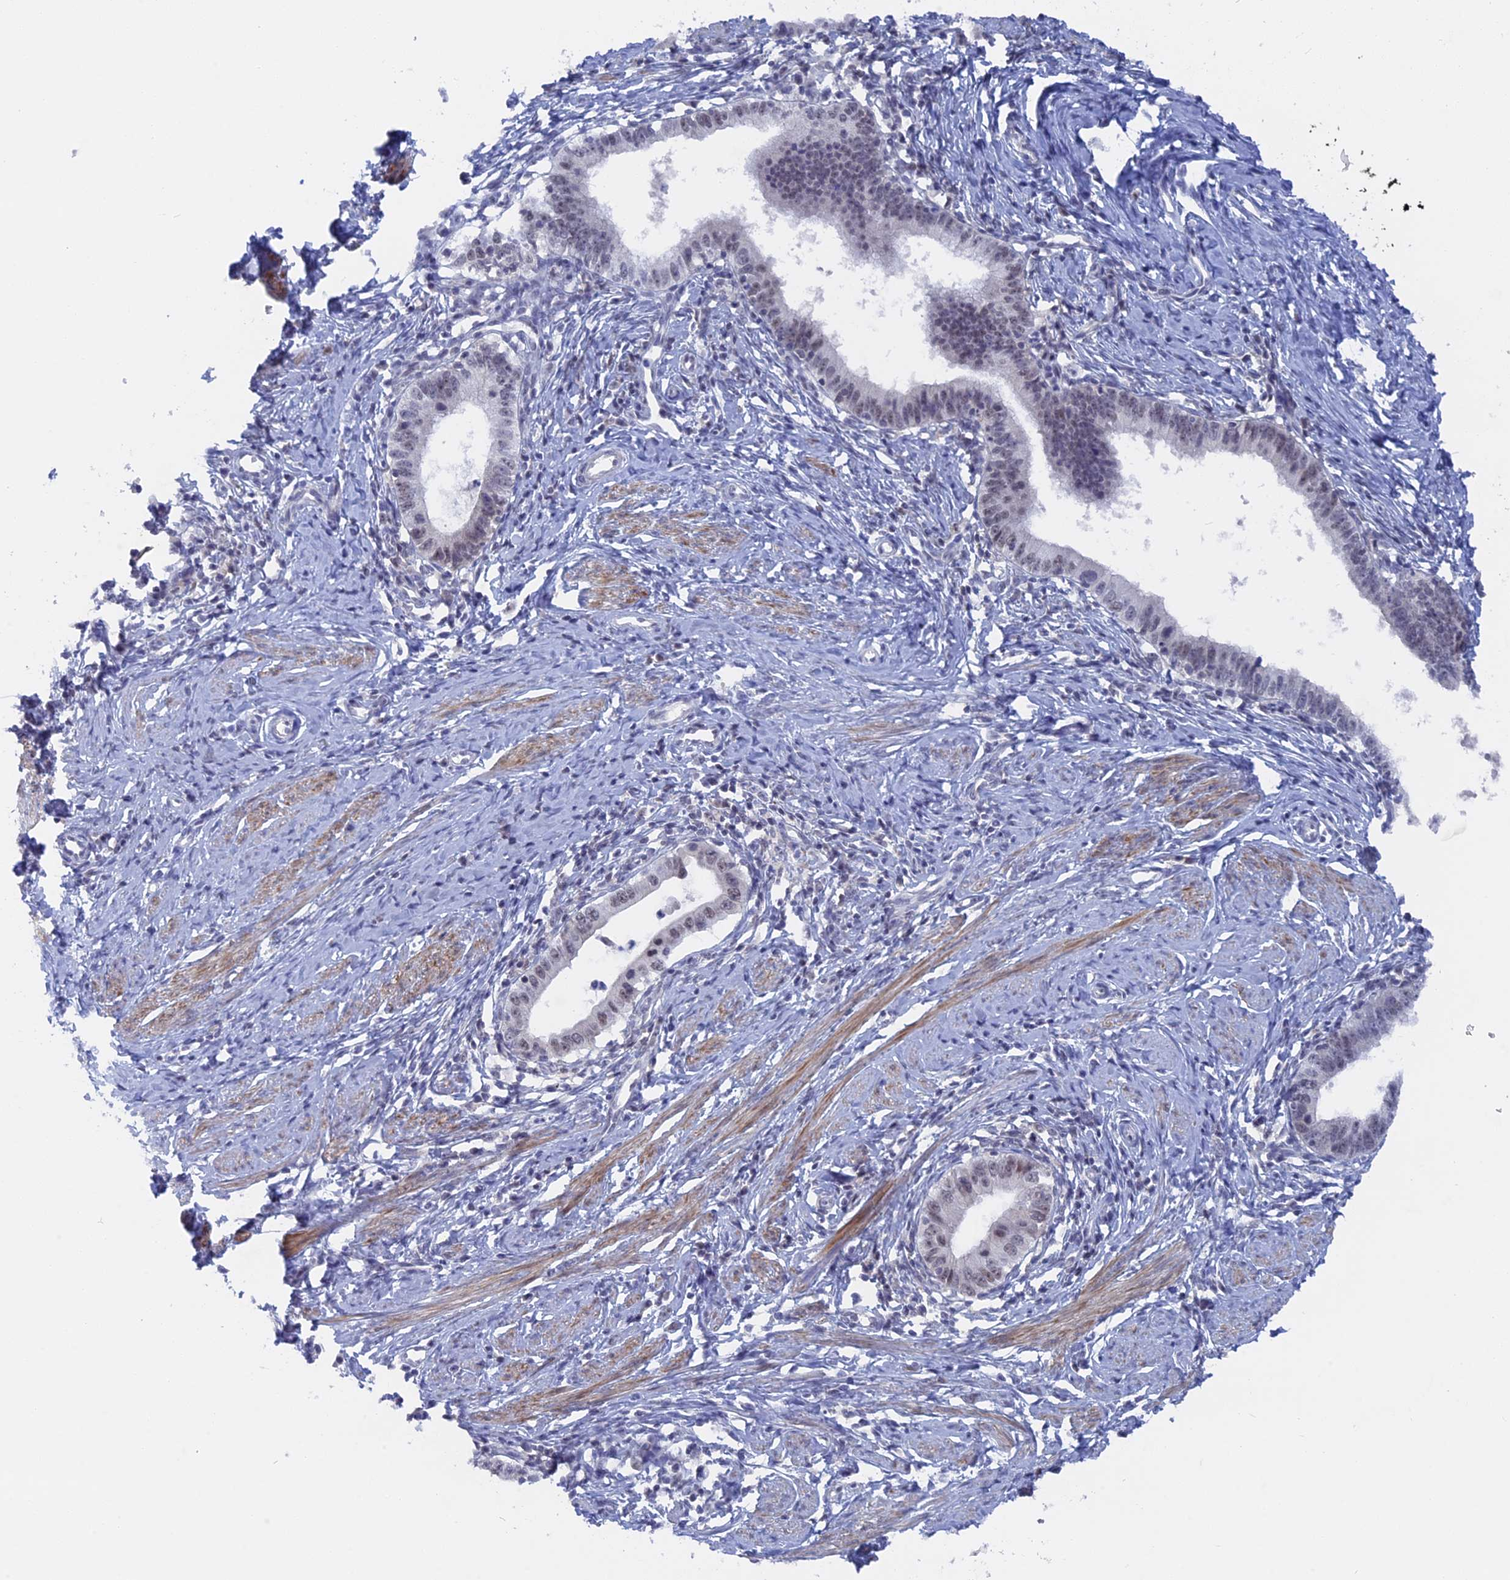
{"staining": {"intensity": "weak", "quantity": "25%-75%", "location": "nuclear"}, "tissue": "cervical cancer", "cell_type": "Tumor cells", "image_type": "cancer", "snomed": [{"axis": "morphology", "description": "Adenocarcinoma, NOS"}, {"axis": "topography", "description": "Cervix"}], "caption": "Human adenocarcinoma (cervical) stained with a brown dye displays weak nuclear positive expression in about 25%-75% of tumor cells.", "gene": "BRD2", "patient": {"sex": "female", "age": 36}}